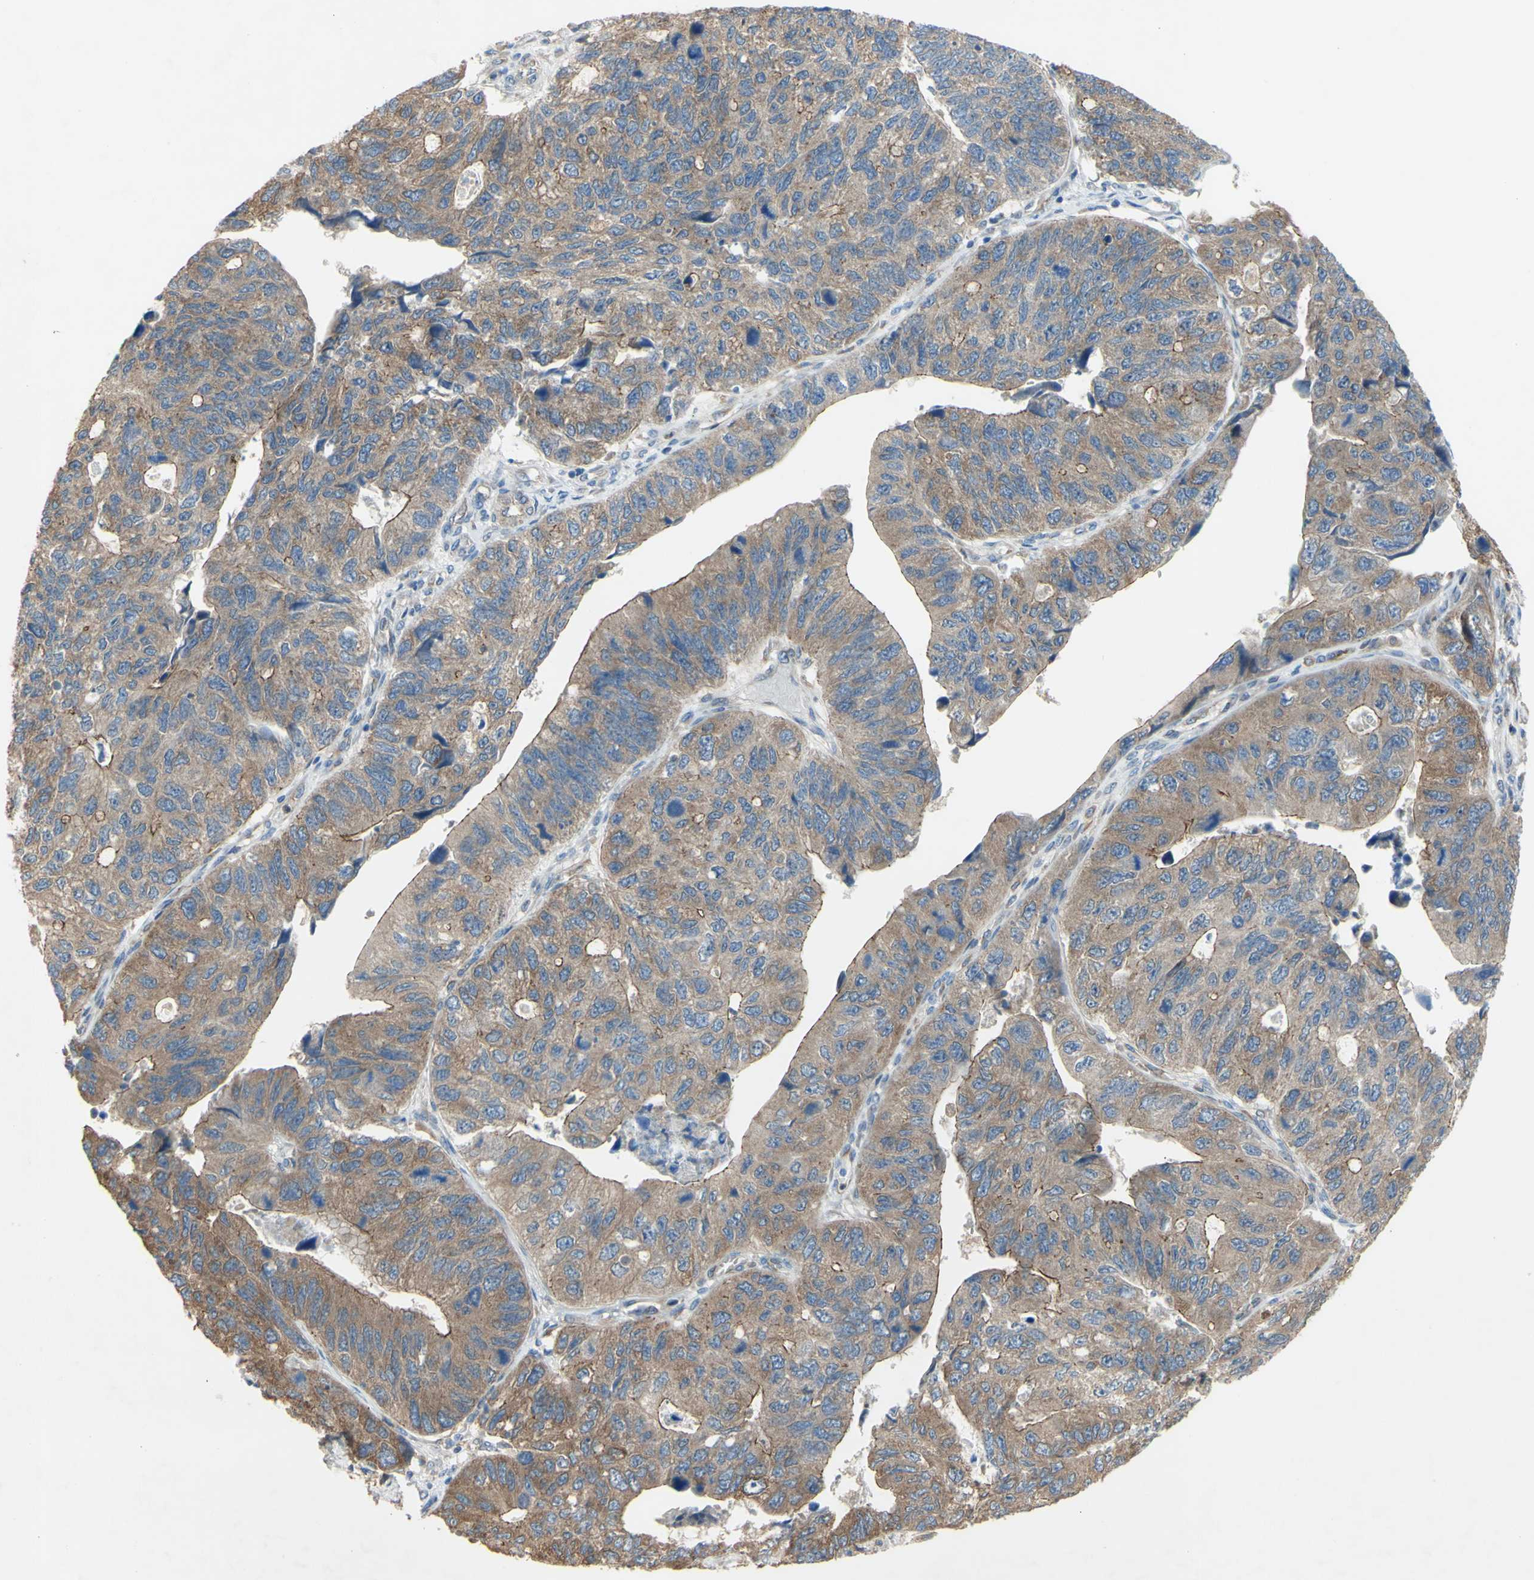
{"staining": {"intensity": "moderate", "quantity": ">75%", "location": "cytoplasmic/membranous"}, "tissue": "stomach cancer", "cell_type": "Tumor cells", "image_type": "cancer", "snomed": [{"axis": "morphology", "description": "Adenocarcinoma, NOS"}, {"axis": "topography", "description": "Stomach"}], "caption": "Immunohistochemical staining of adenocarcinoma (stomach) displays medium levels of moderate cytoplasmic/membranous expression in approximately >75% of tumor cells.", "gene": "PDGFB", "patient": {"sex": "male", "age": 59}}